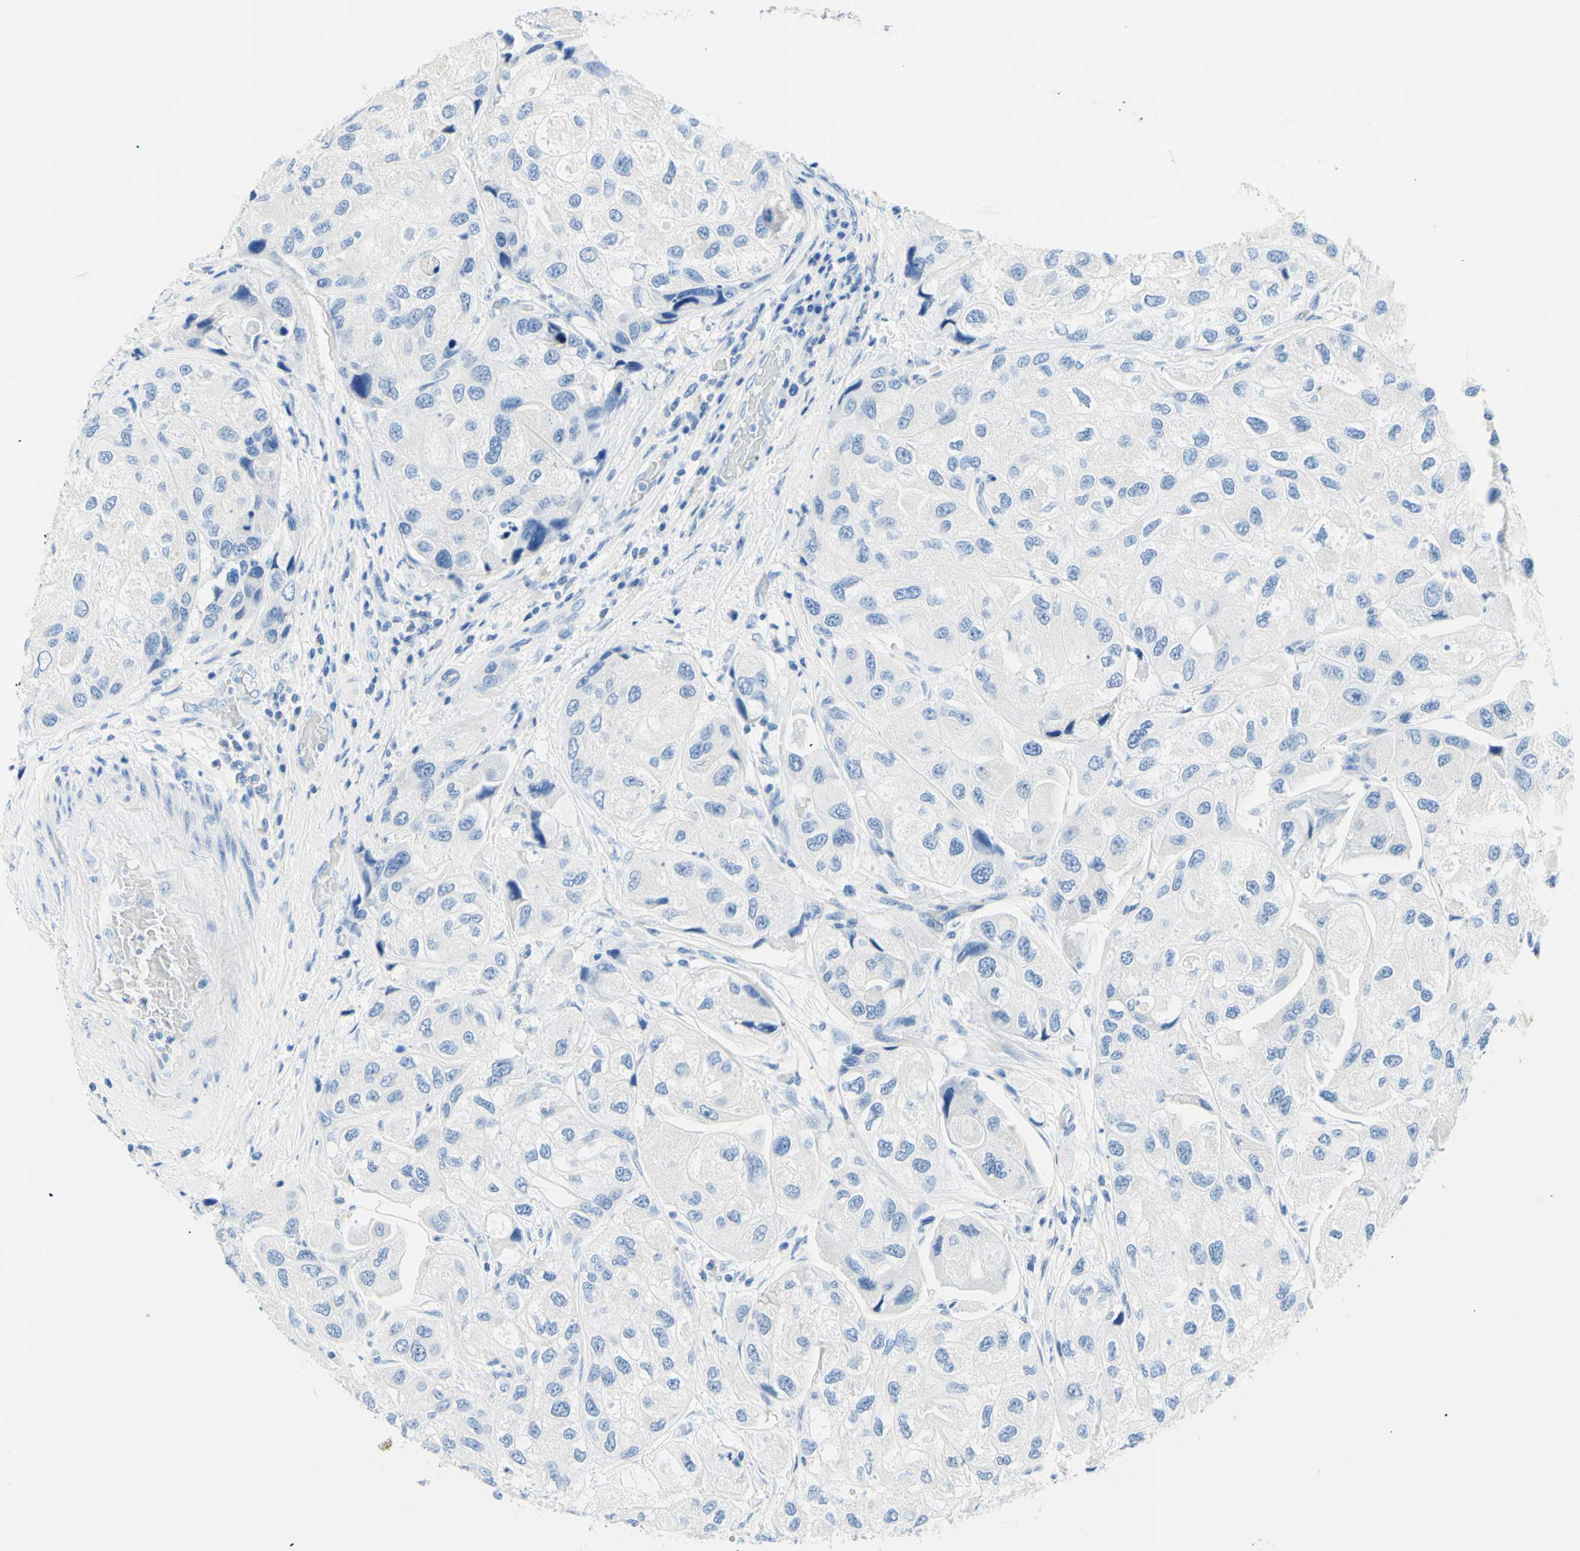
{"staining": {"intensity": "negative", "quantity": "none", "location": "none"}, "tissue": "urothelial cancer", "cell_type": "Tumor cells", "image_type": "cancer", "snomed": [{"axis": "morphology", "description": "Urothelial carcinoma, High grade"}, {"axis": "topography", "description": "Urinary bladder"}], "caption": "Immunohistochemistry (IHC) of human high-grade urothelial carcinoma reveals no expression in tumor cells. (DAB IHC, high magnification).", "gene": "MYH2", "patient": {"sex": "female", "age": 64}}